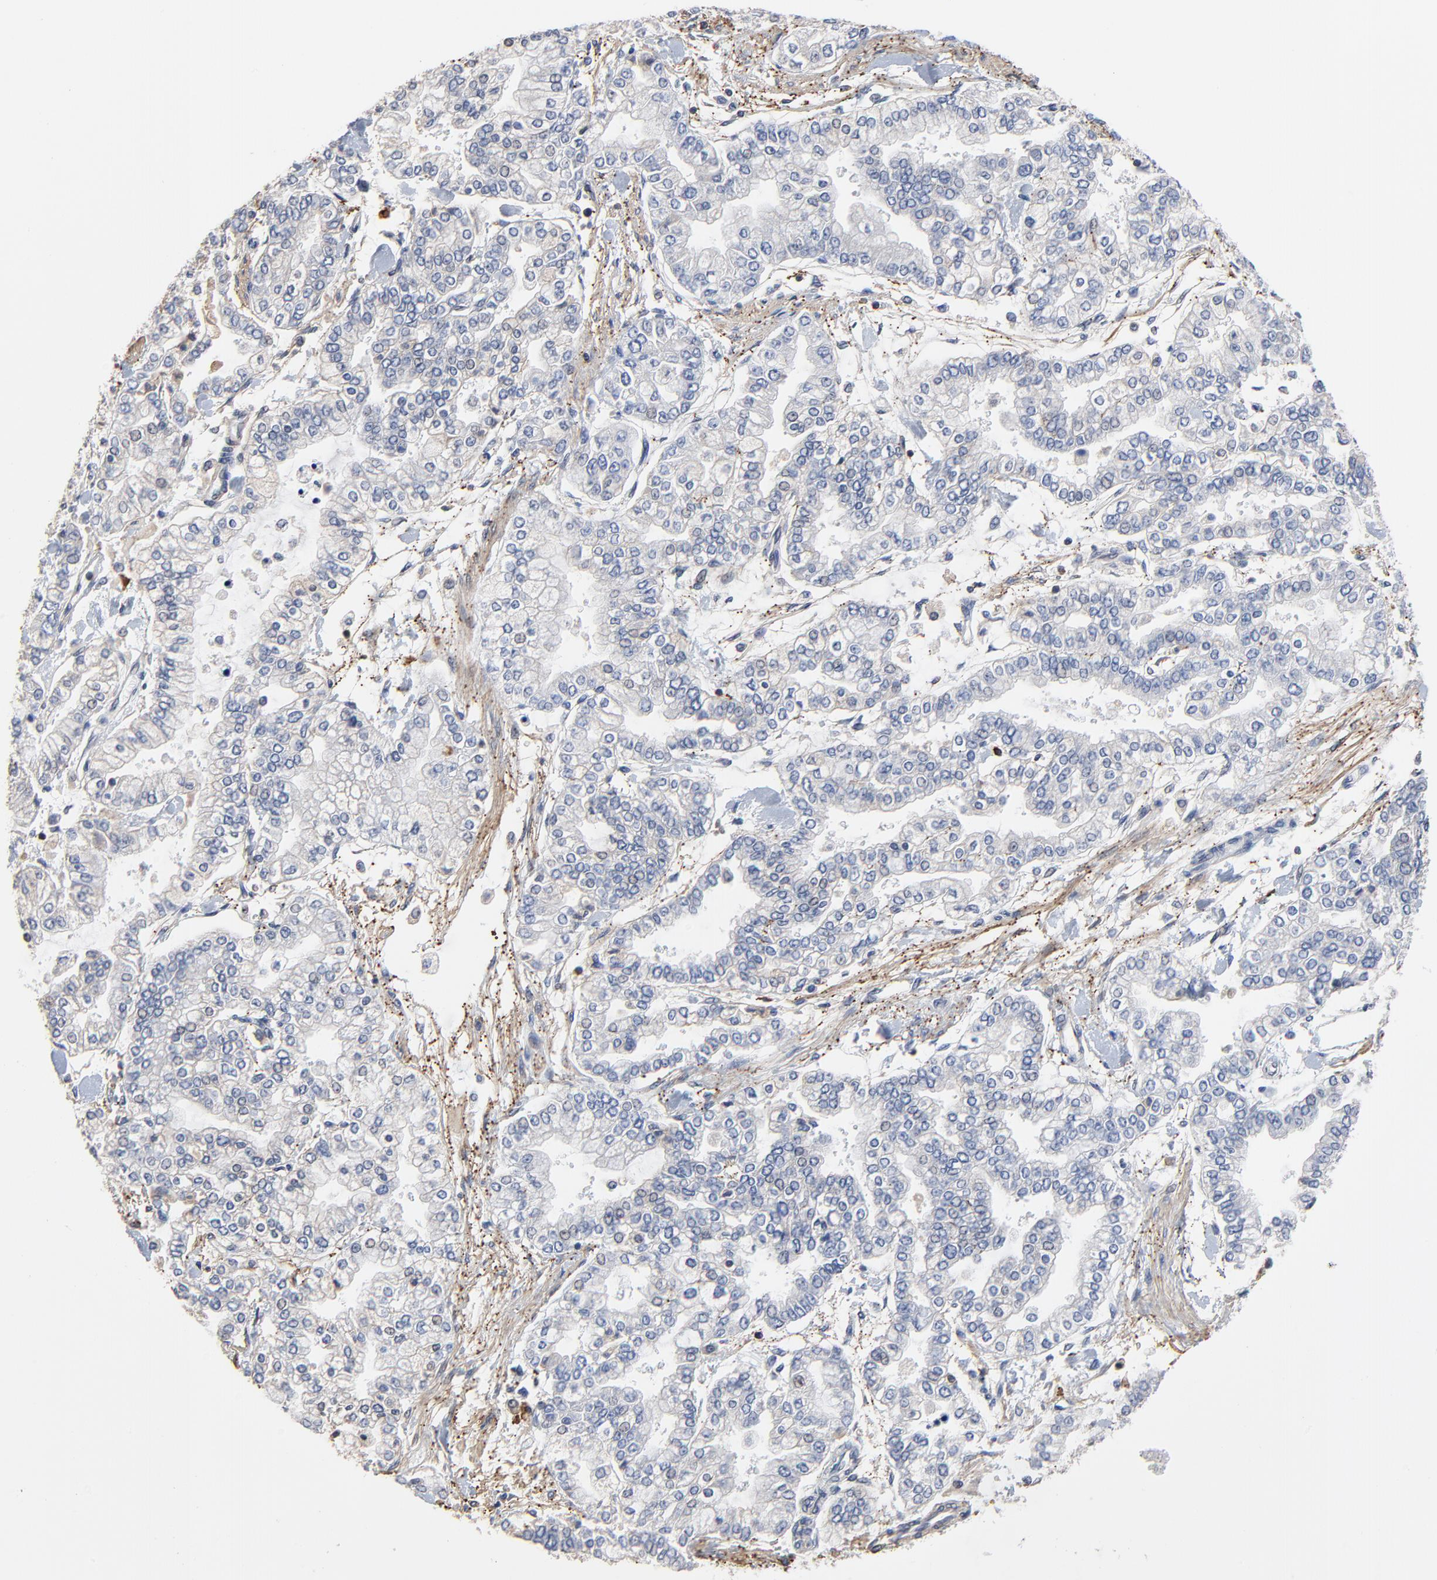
{"staining": {"intensity": "negative", "quantity": "none", "location": "none"}, "tissue": "stomach cancer", "cell_type": "Tumor cells", "image_type": "cancer", "snomed": [{"axis": "morphology", "description": "Normal tissue, NOS"}, {"axis": "morphology", "description": "Adenocarcinoma, NOS"}, {"axis": "topography", "description": "Stomach, upper"}, {"axis": "topography", "description": "Stomach"}], "caption": "DAB immunohistochemical staining of adenocarcinoma (stomach) shows no significant expression in tumor cells.", "gene": "SKAP1", "patient": {"sex": "male", "age": 76}}